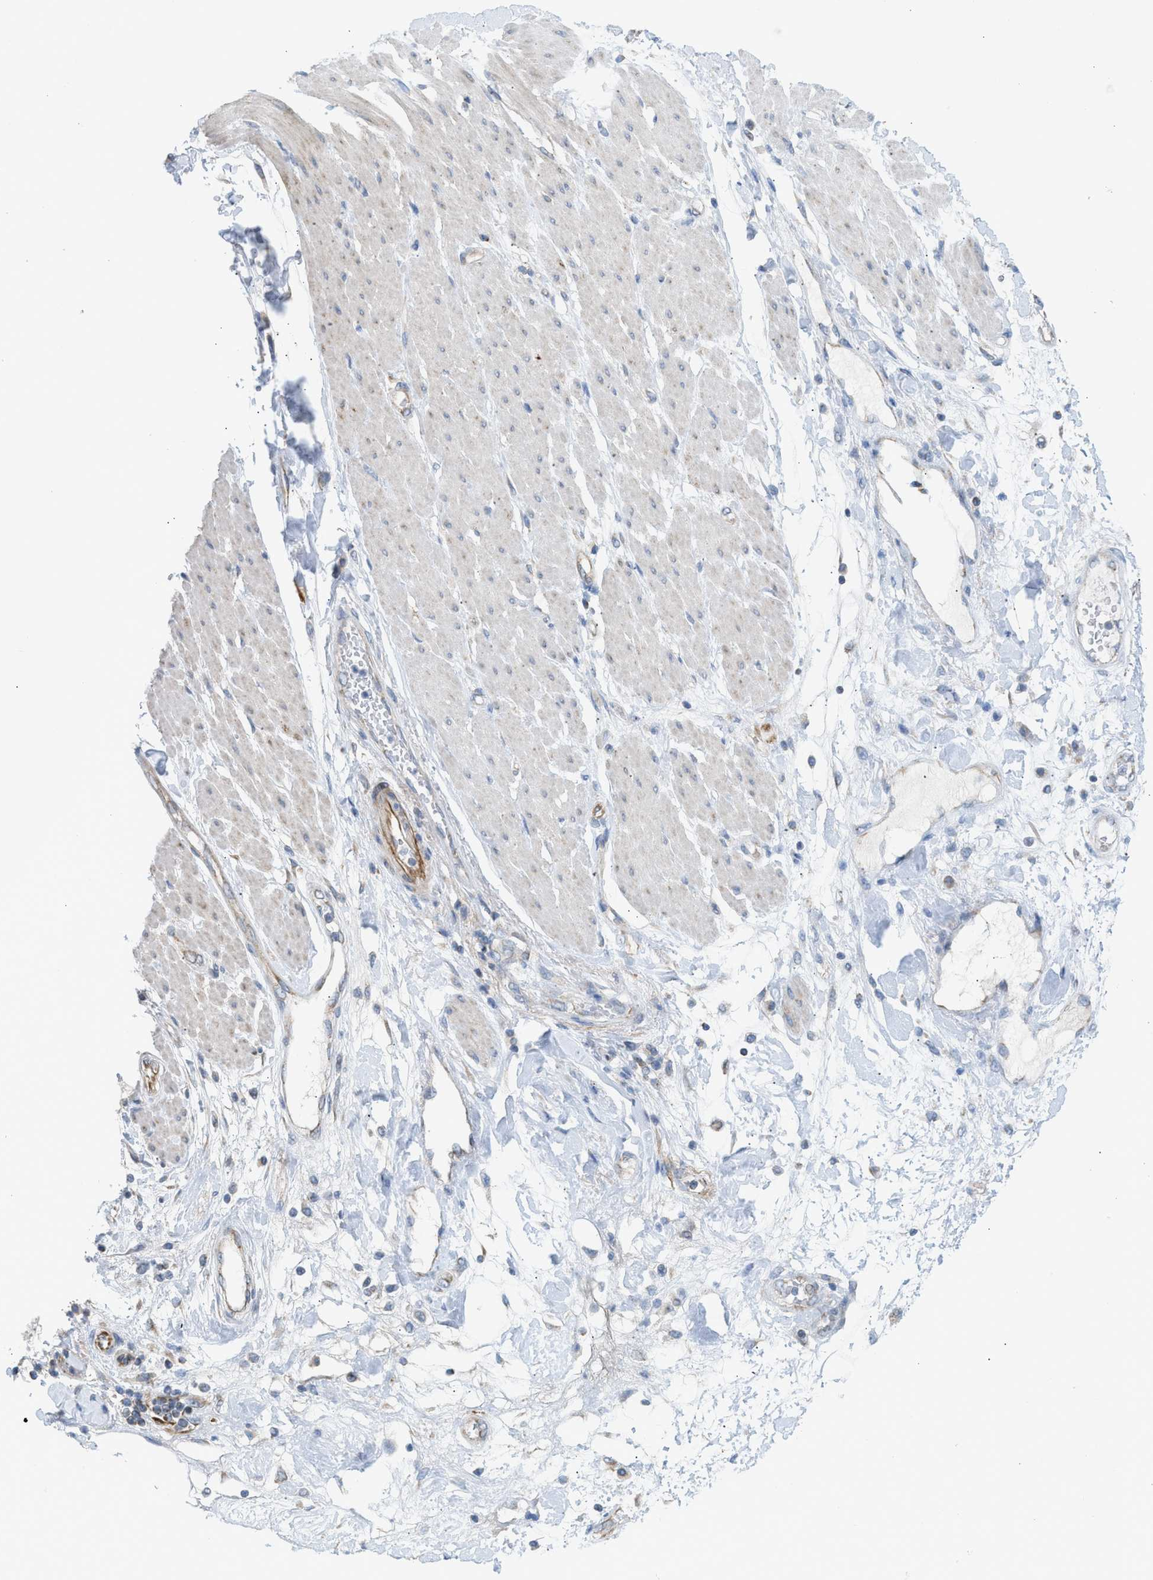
{"staining": {"intensity": "negative", "quantity": "none", "location": "none"}, "tissue": "adipose tissue", "cell_type": "Adipocytes", "image_type": "normal", "snomed": [{"axis": "morphology", "description": "Normal tissue, NOS"}, {"axis": "morphology", "description": "Adenocarcinoma, NOS"}, {"axis": "topography", "description": "Duodenum"}, {"axis": "topography", "description": "Peripheral nerve tissue"}], "caption": "Image shows no significant protein positivity in adipocytes of unremarkable adipose tissue. Nuclei are stained in blue.", "gene": "GOT2", "patient": {"sex": "female", "age": 60}}